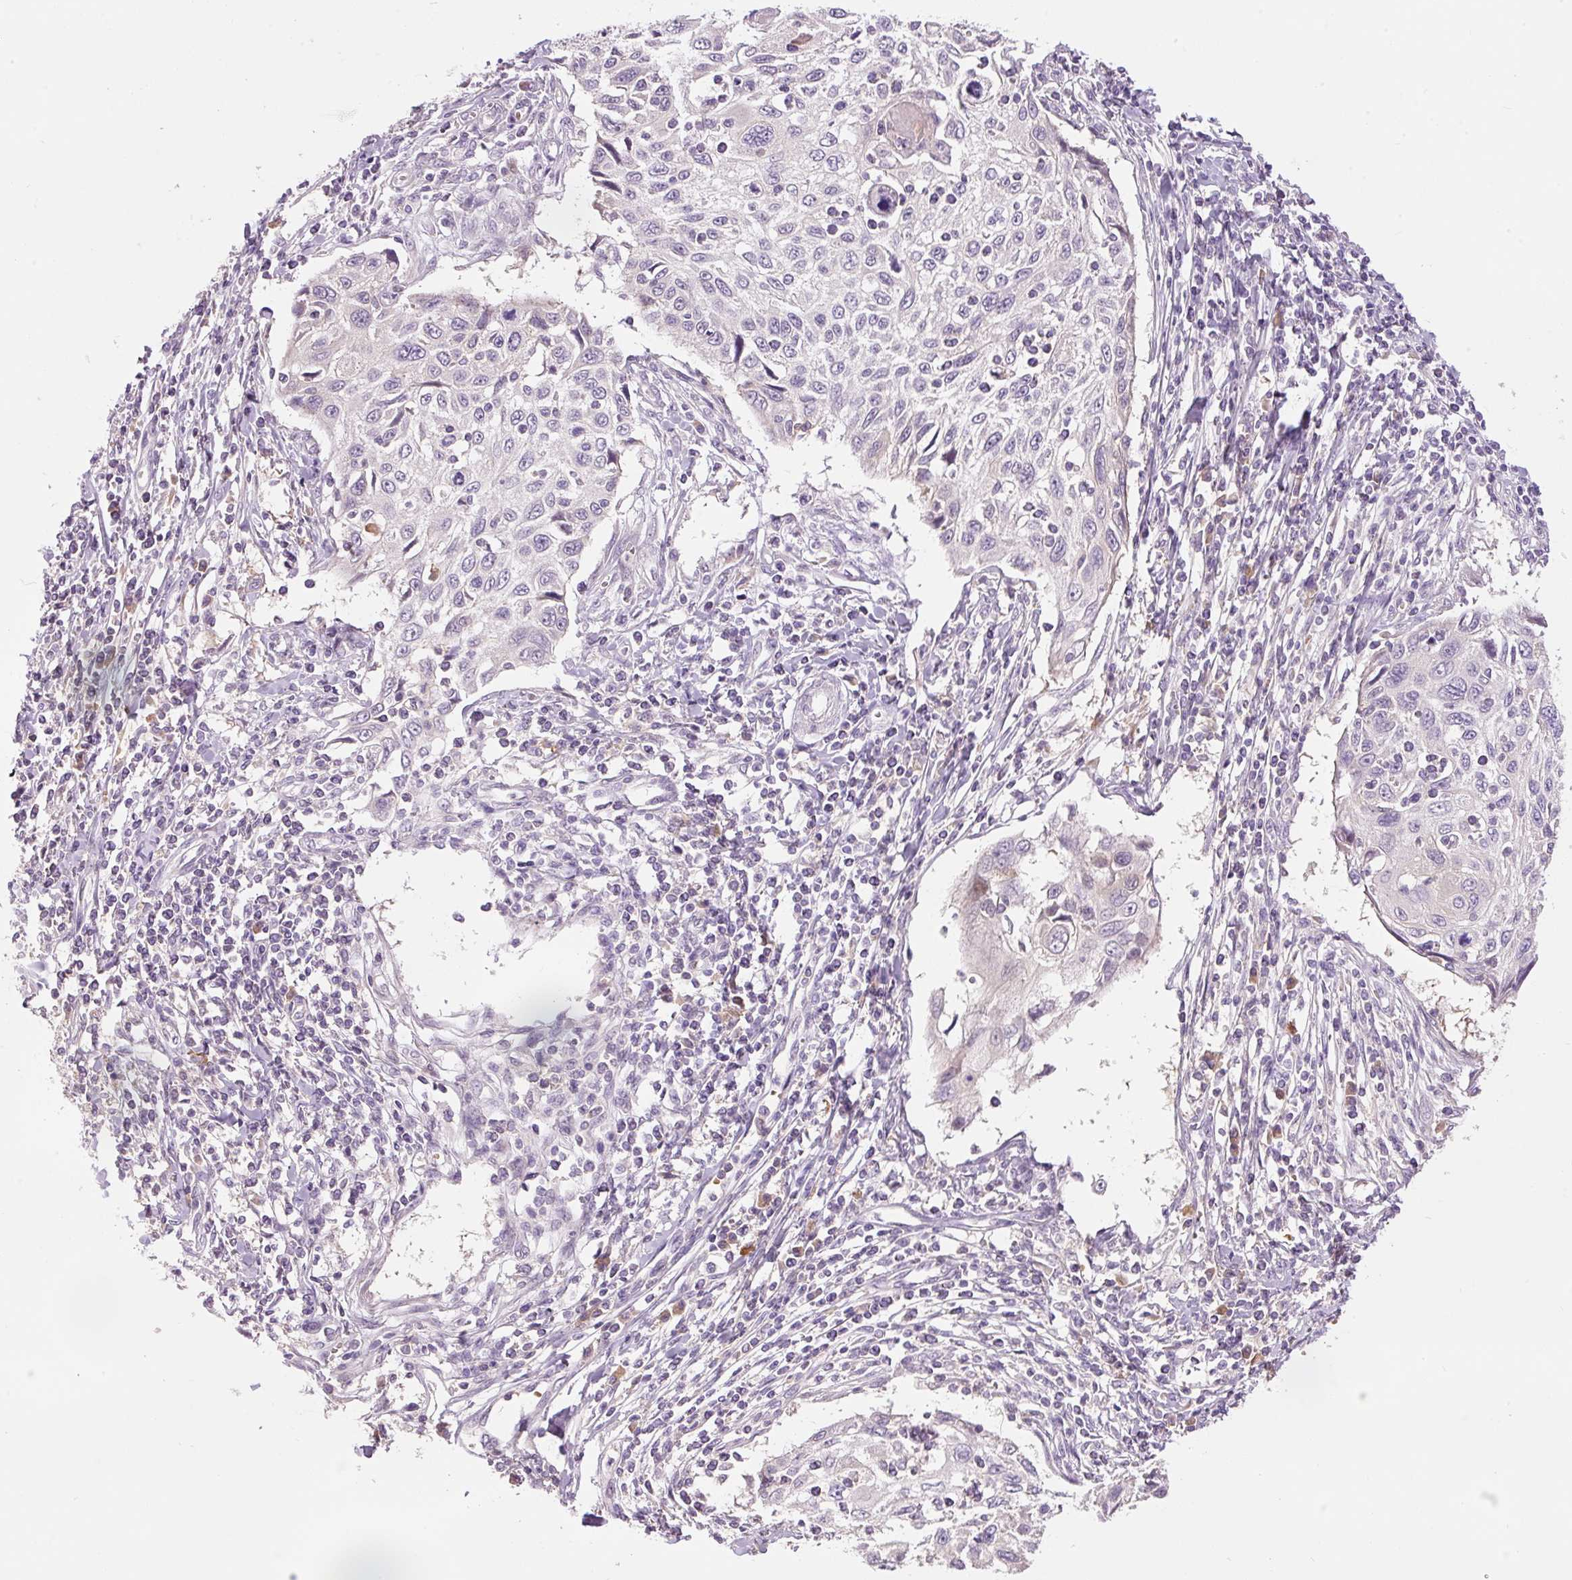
{"staining": {"intensity": "negative", "quantity": "none", "location": "none"}, "tissue": "cervical cancer", "cell_type": "Tumor cells", "image_type": "cancer", "snomed": [{"axis": "morphology", "description": "Squamous cell carcinoma, NOS"}, {"axis": "topography", "description": "Cervix"}], "caption": "The image shows no staining of tumor cells in cervical cancer (squamous cell carcinoma).", "gene": "CMTM8", "patient": {"sex": "female", "age": 70}}